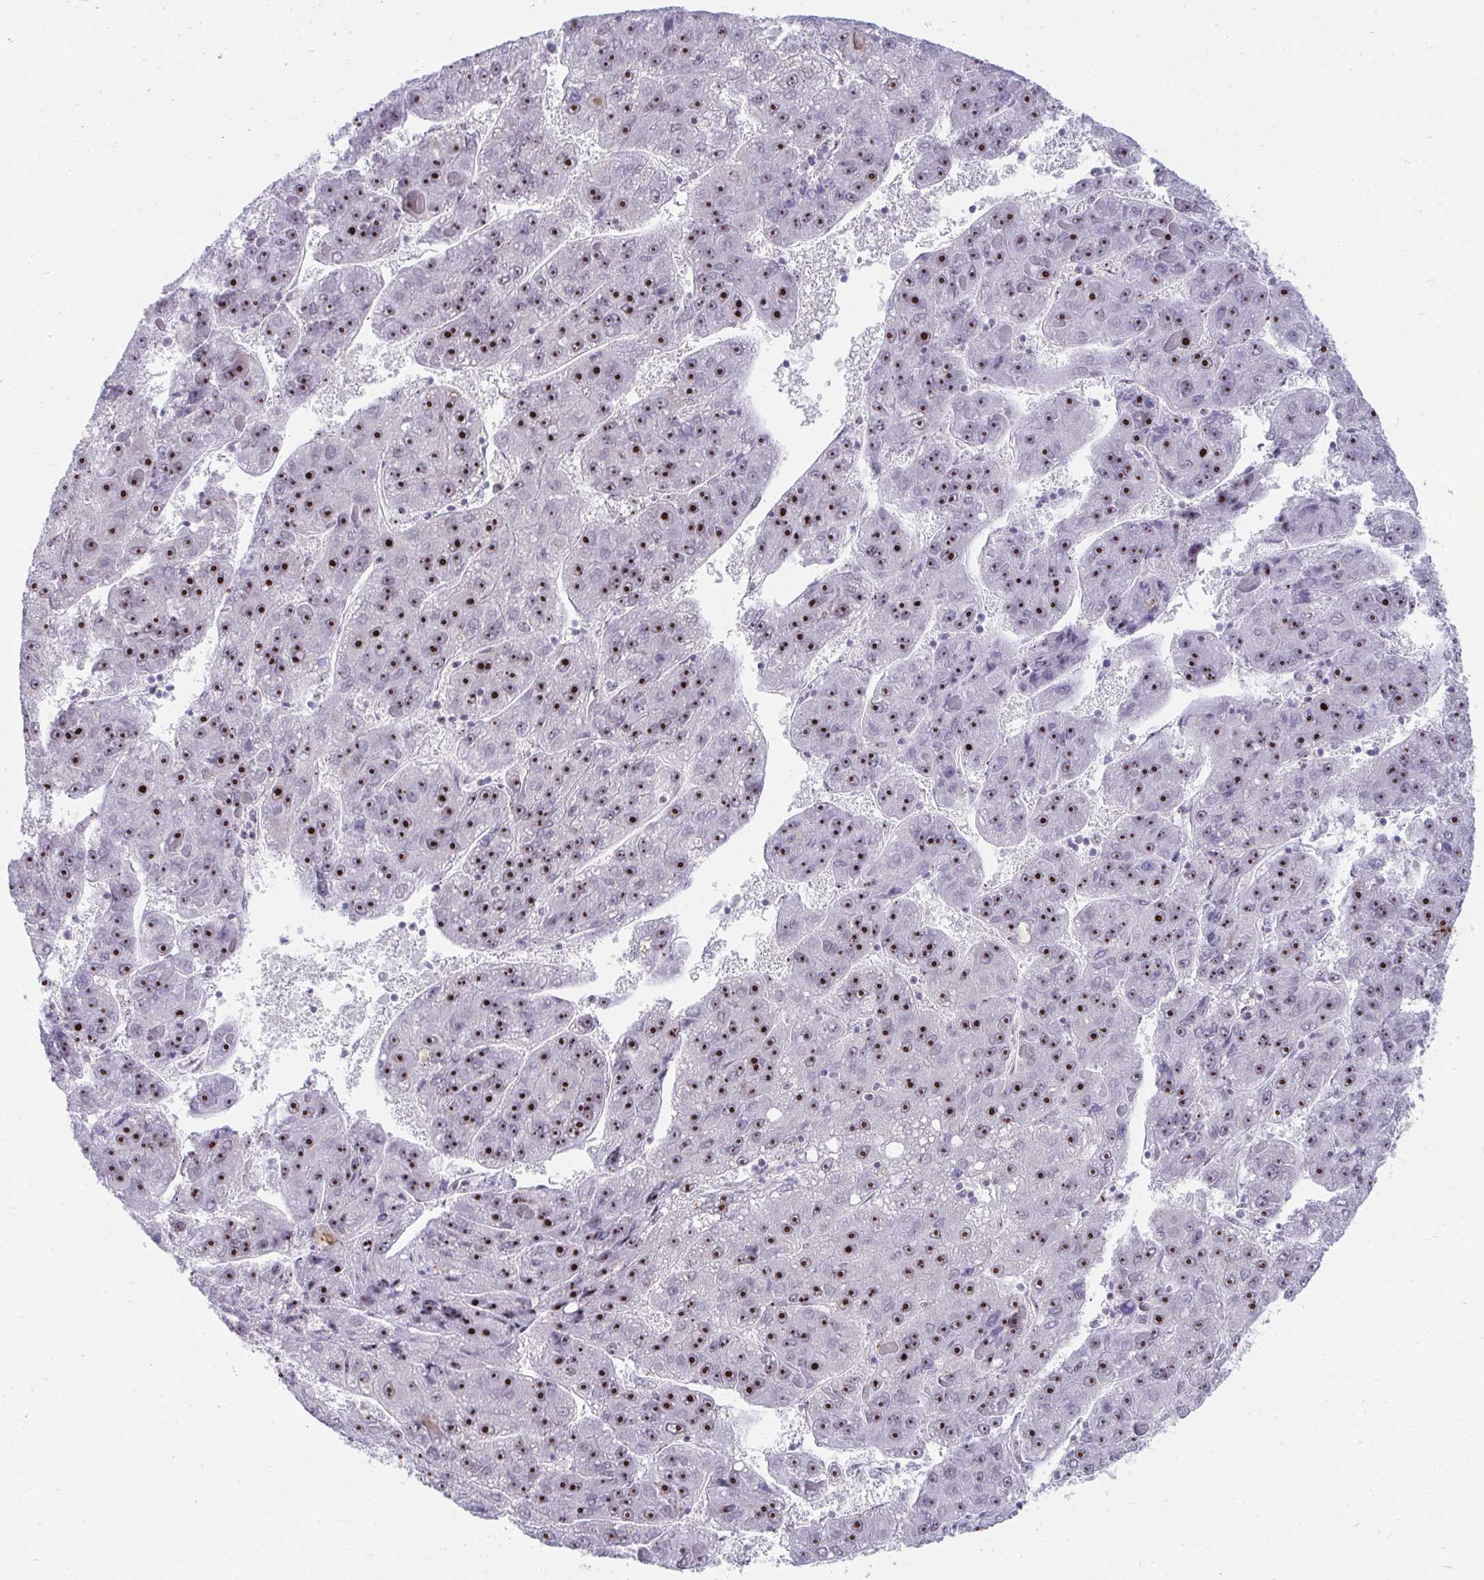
{"staining": {"intensity": "strong", "quantity": ">75%", "location": "nuclear"}, "tissue": "liver cancer", "cell_type": "Tumor cells", "image_type": "cancer", "snomed": [{"axis": "morphology", "description": "Carcinoma, Hepatocellular, NOS"}, {"axis": "topography", "description": "Liver"}], "caption": "Immunohistochemistry (IHC) photomicrograph of neoplastic tissue: human liver cancer stained using immunohistochemistry (IHC) exhibits high levels of strong protein expression localized specifically in the nuclear of tumor cells, appearing as a nuclear brown color.", "gene": "HIRA", "patient": {"sex": "female", "age": 82}}